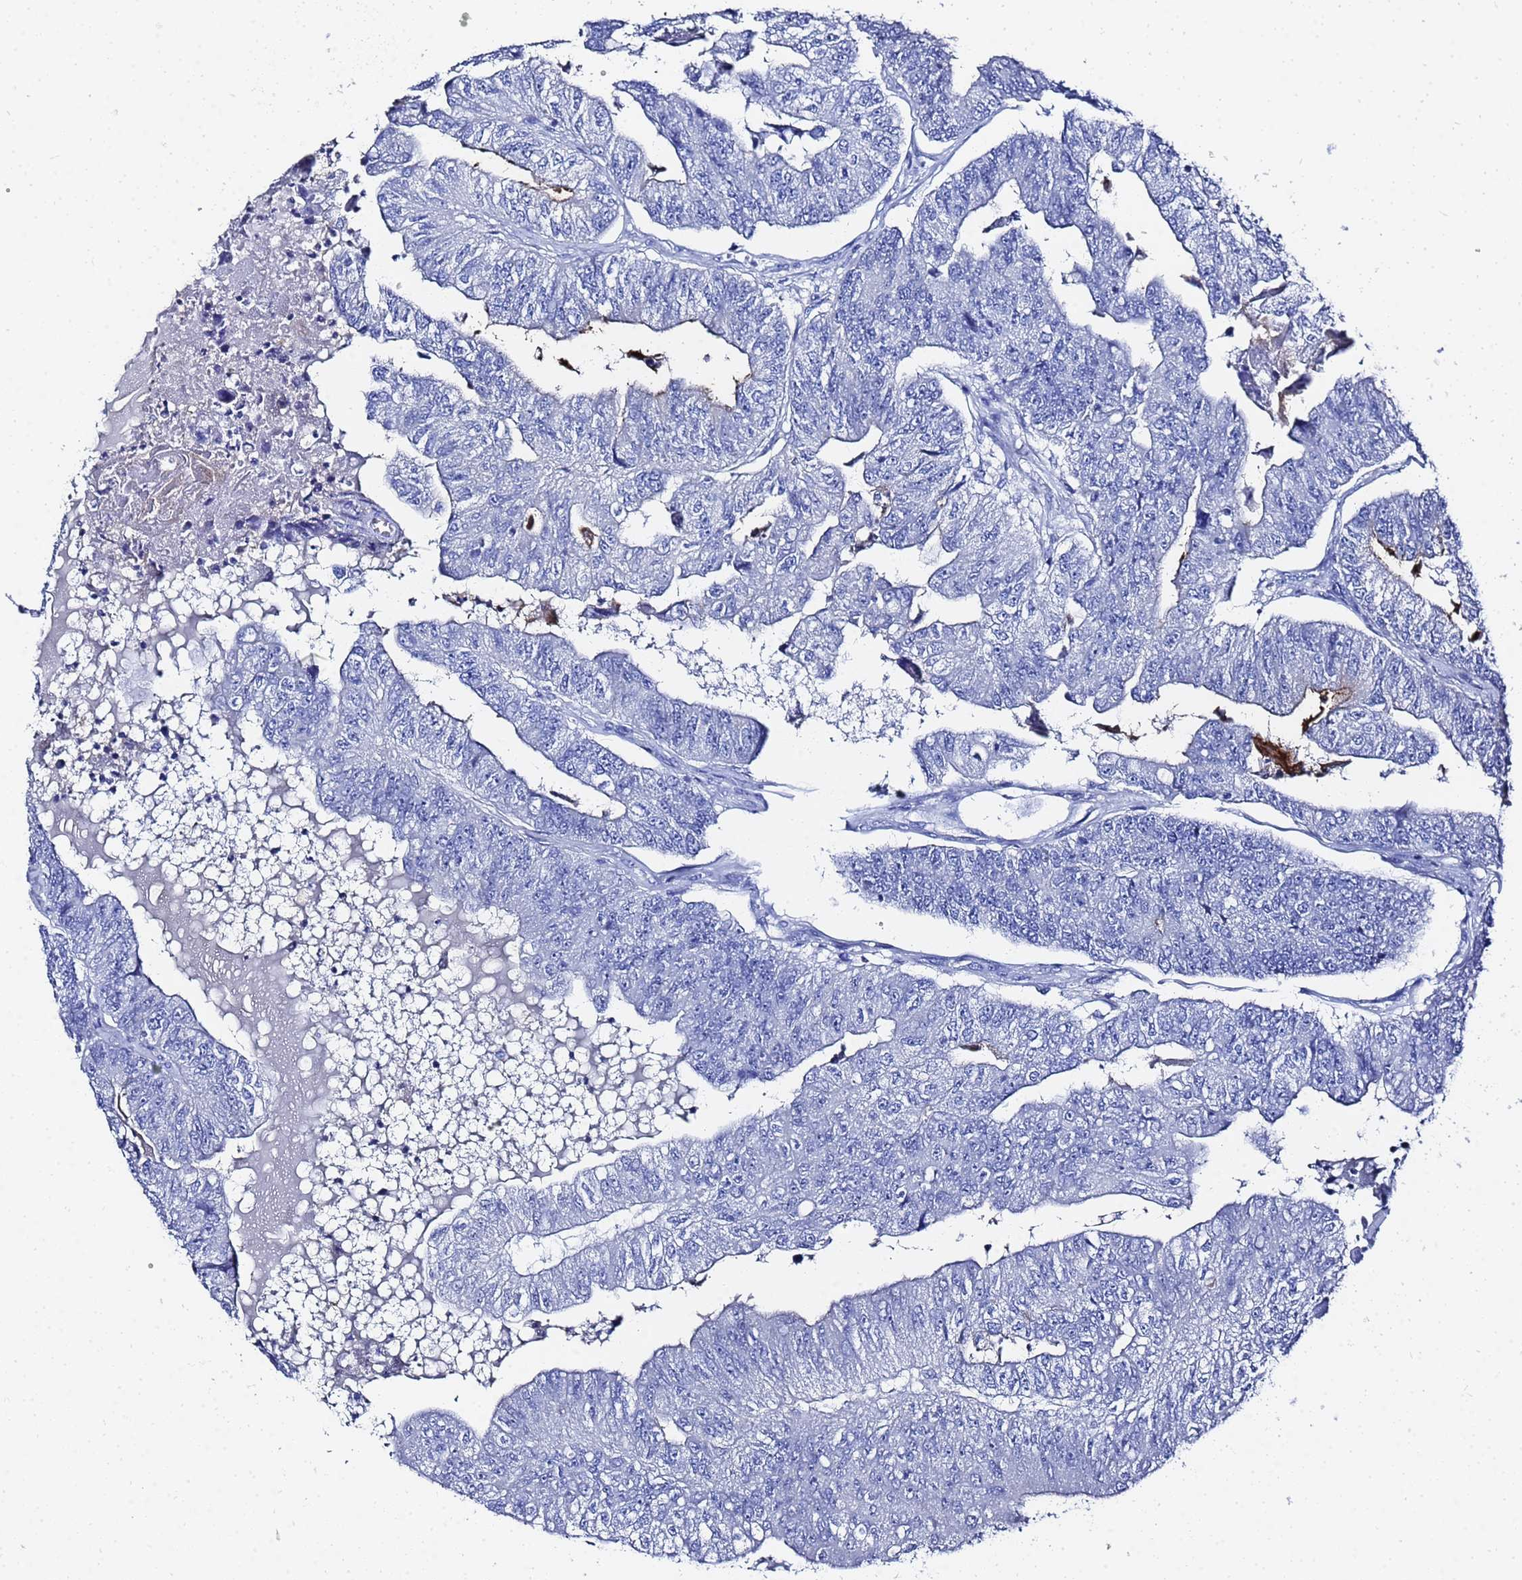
{"staining": {"intensity": "negative", "quantity": "none", "location": "none"}, "tissue": "colorectal cancer", "cell_type": "Tumor cells", "image_type": "cancer", "snomed": [{"axis": "morphology", "description": "Adenocarcinoma, NOS"}, {"axis": "topography", "description": "Colon"}], "caption": "An image of human adenocarcinoma (colorectal) is negative for staining in tumor cells.", "gene": "GGT1", "patient": {"sex": "female", "age": 67}}